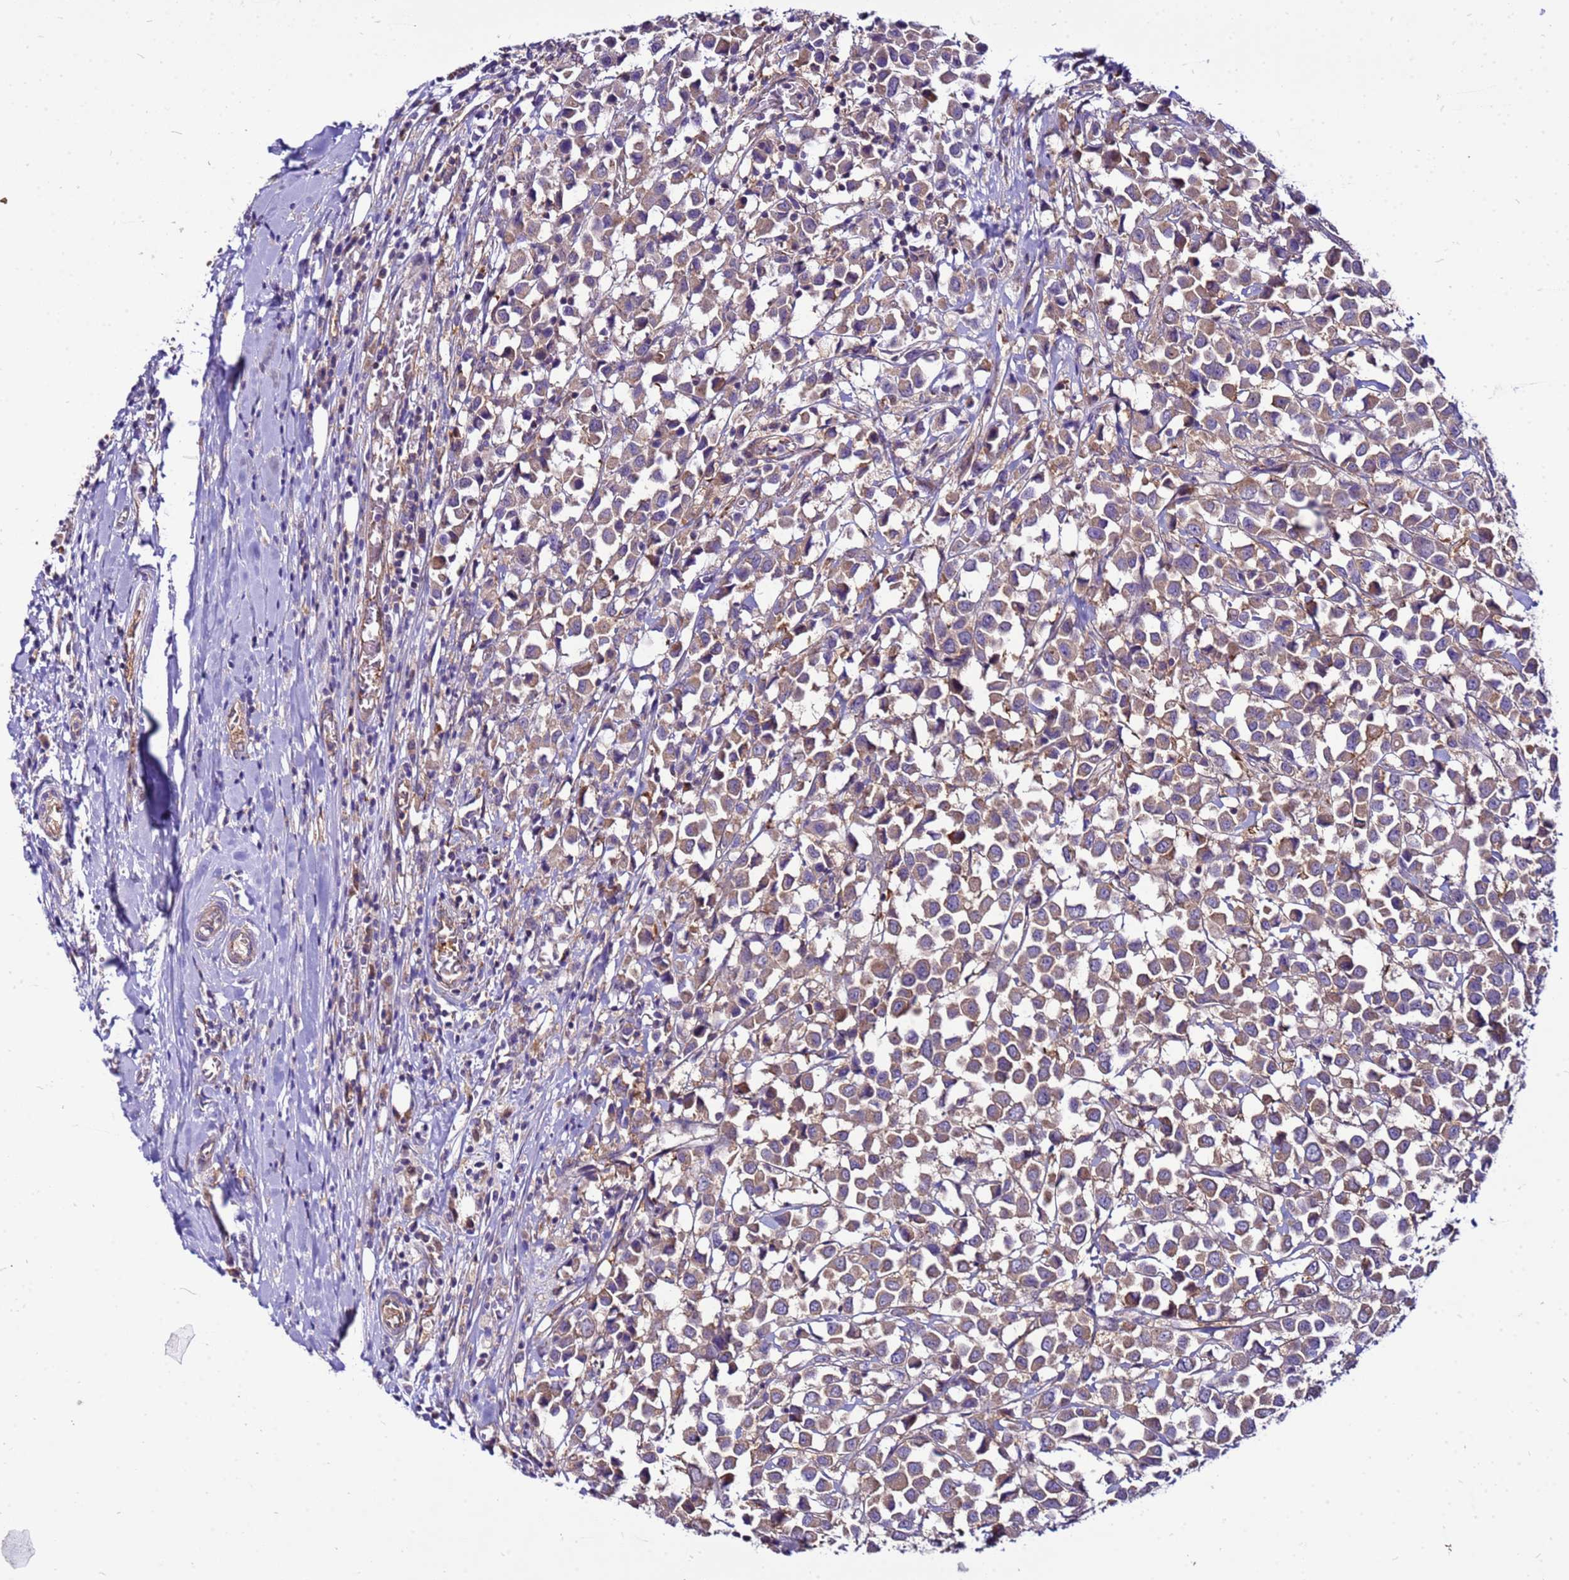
{"staining": {"intensity": "moderate", "quantity": ">75%", "location": "cytoplasmic/membranous"}, "tissue": "breast cancer", "cell_type": "Tumor cells", "image_type": "cancer", "snomed": [{"axis": "morphology", "description": "Duct carcinoma"}, {"axis": "topography", "description": "Breast"}], "caption": "Protein staining of breast cancer tissue demonstrates moderate cytoplasmic/membranous staining in approximately >75% of tumor cells. (DAB (3,3'-diaminobenzidine) IHC with brightfield microscopy, high magnification).", "gene": "PKD1", "patient": {"sex": "female", "age": 61}}